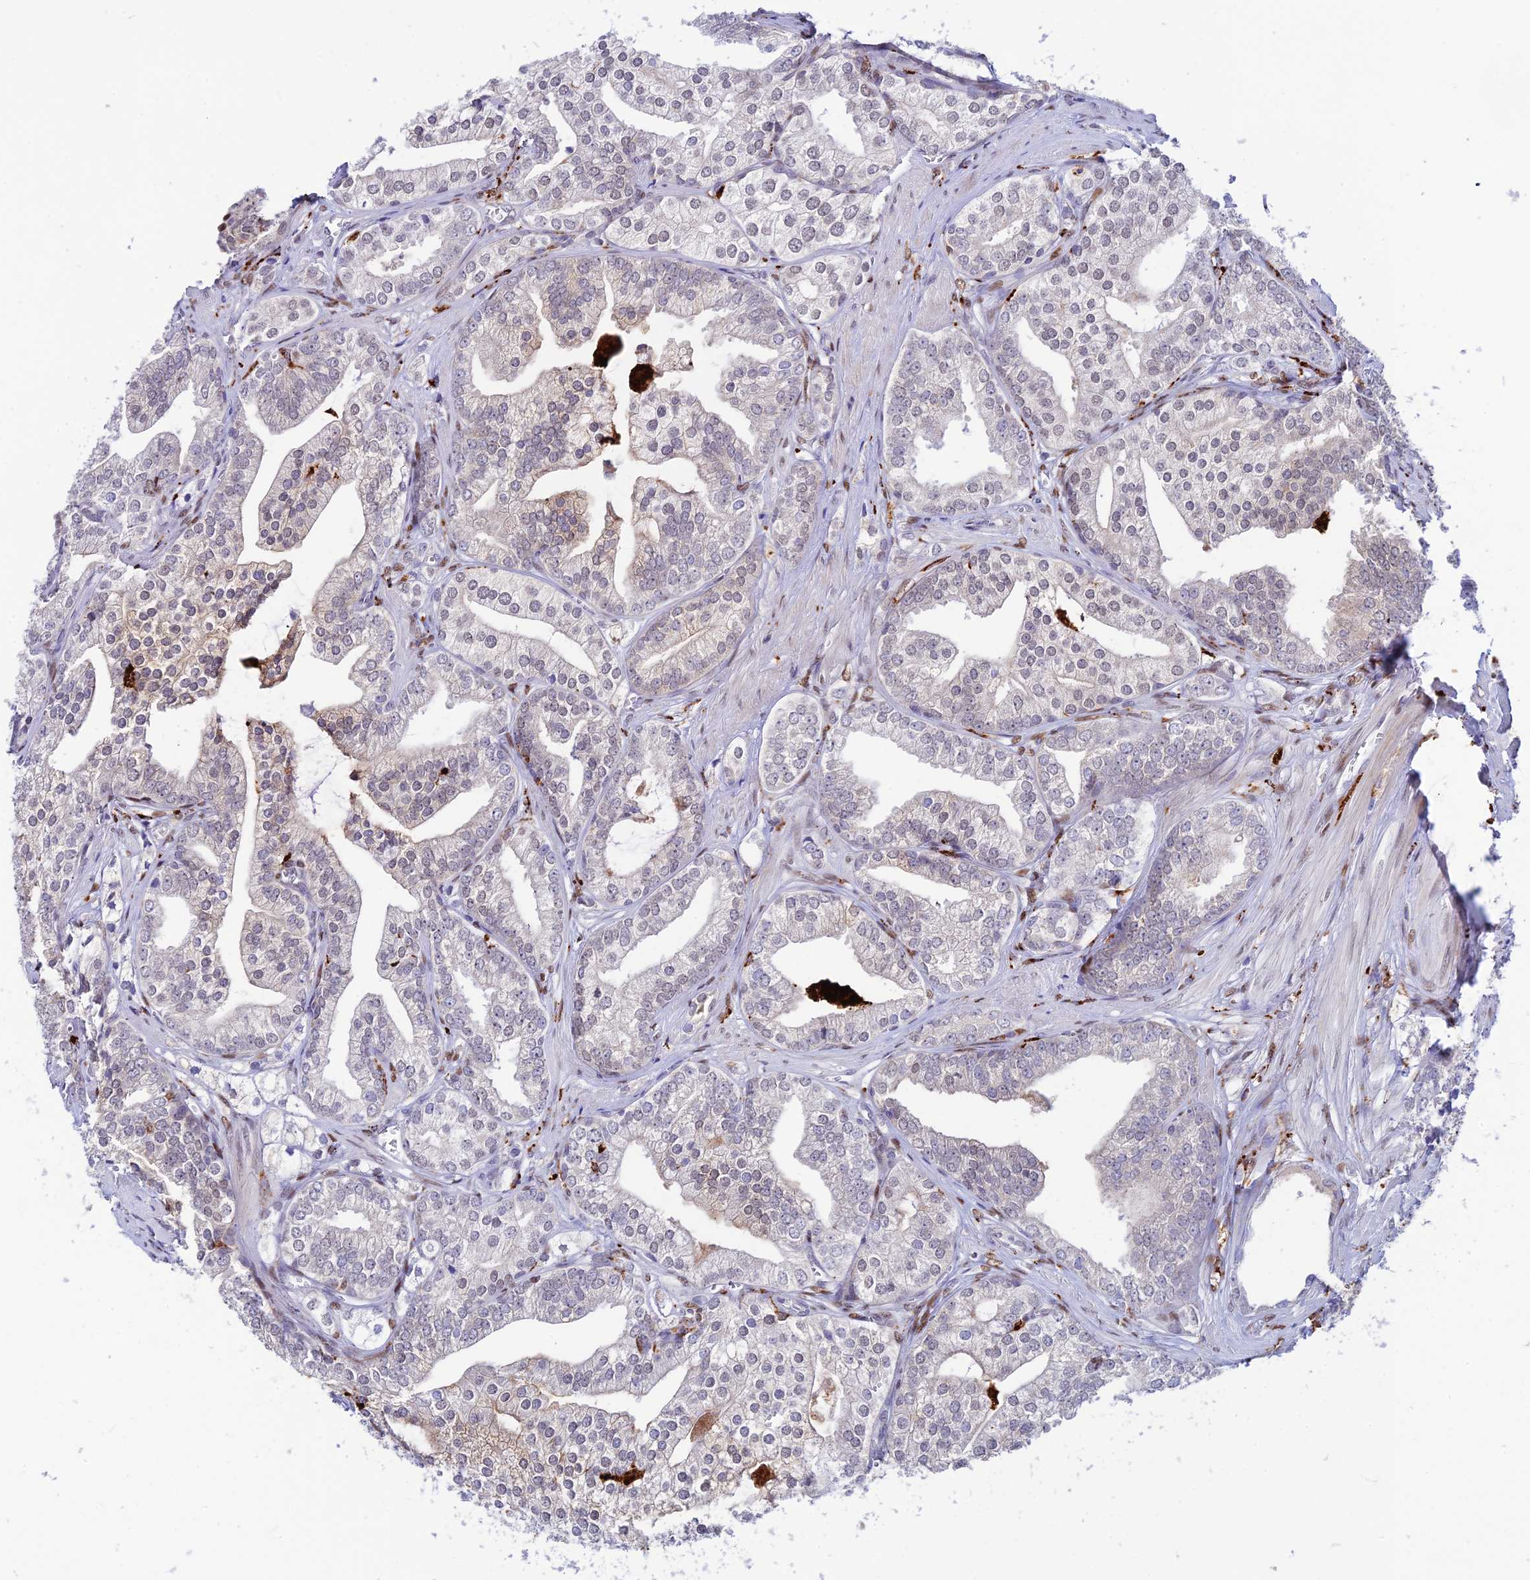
{"staining": {"intensity": "negative", "quantity": "none", "location": "none"}, "tissue": "prostate cancer", "cell_type": "Tumor cells", "image_type": "cancer", "snomed": [{"axis": "morphology", "description": "Adenocarcinoma, High grade"}, {"axis": "topography", "description": "Prostate"}], "caption": "Prostate adenocarcinoma (high-grade) was stained to show a protein in brown. There is no significant expression in tumor cells. (DAB immunohistochemistry visualized using brightfield microscopy, high magnification).", "gene": "HIC1", "patient": {"sex": "male", "age": 50}}